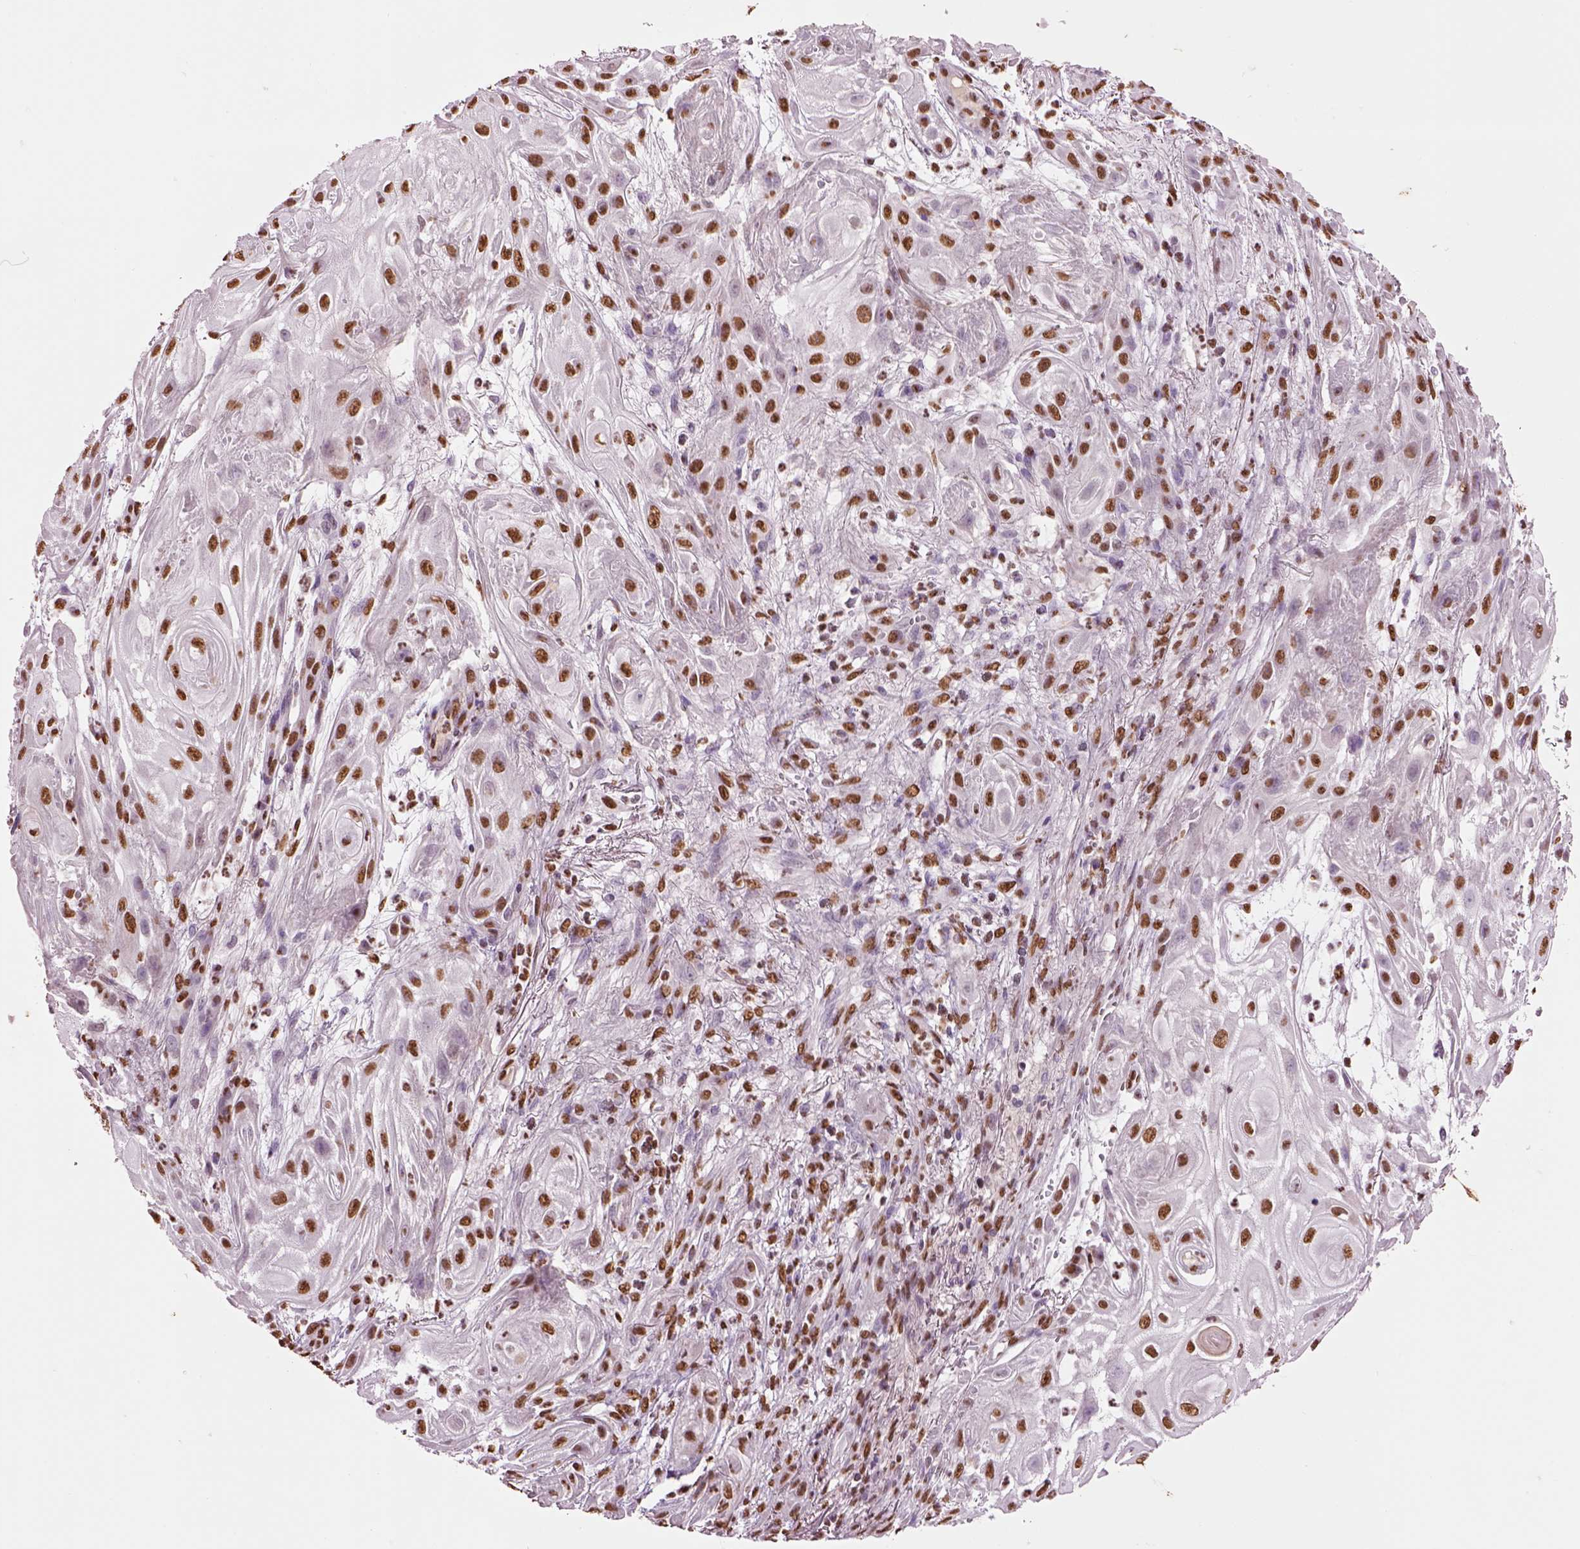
{"staining": {"intensity": "moderate", "quantity": ">75%", "location": "nuclear"}, "tissue": "skin cancer", "cell_type": "Tumor cells", "image_type": "cancer", "snomed": [{"axis": "morphology", "description": "Squamous cell carcinoma, NOS"}, {"axis": "topography", "description": "Skin"}], "caption": "Immunohistochemistry of squamous cell carcinoma (skin) demonstrates medium levels of moderate nuclear expression in about >75% of tumor cells. Immunohistochemistry stains the protein of interest in brown and the nuclei are stained blue.", "gene": "DDX3X", "patient": {"sex": "male", "age": 62}}